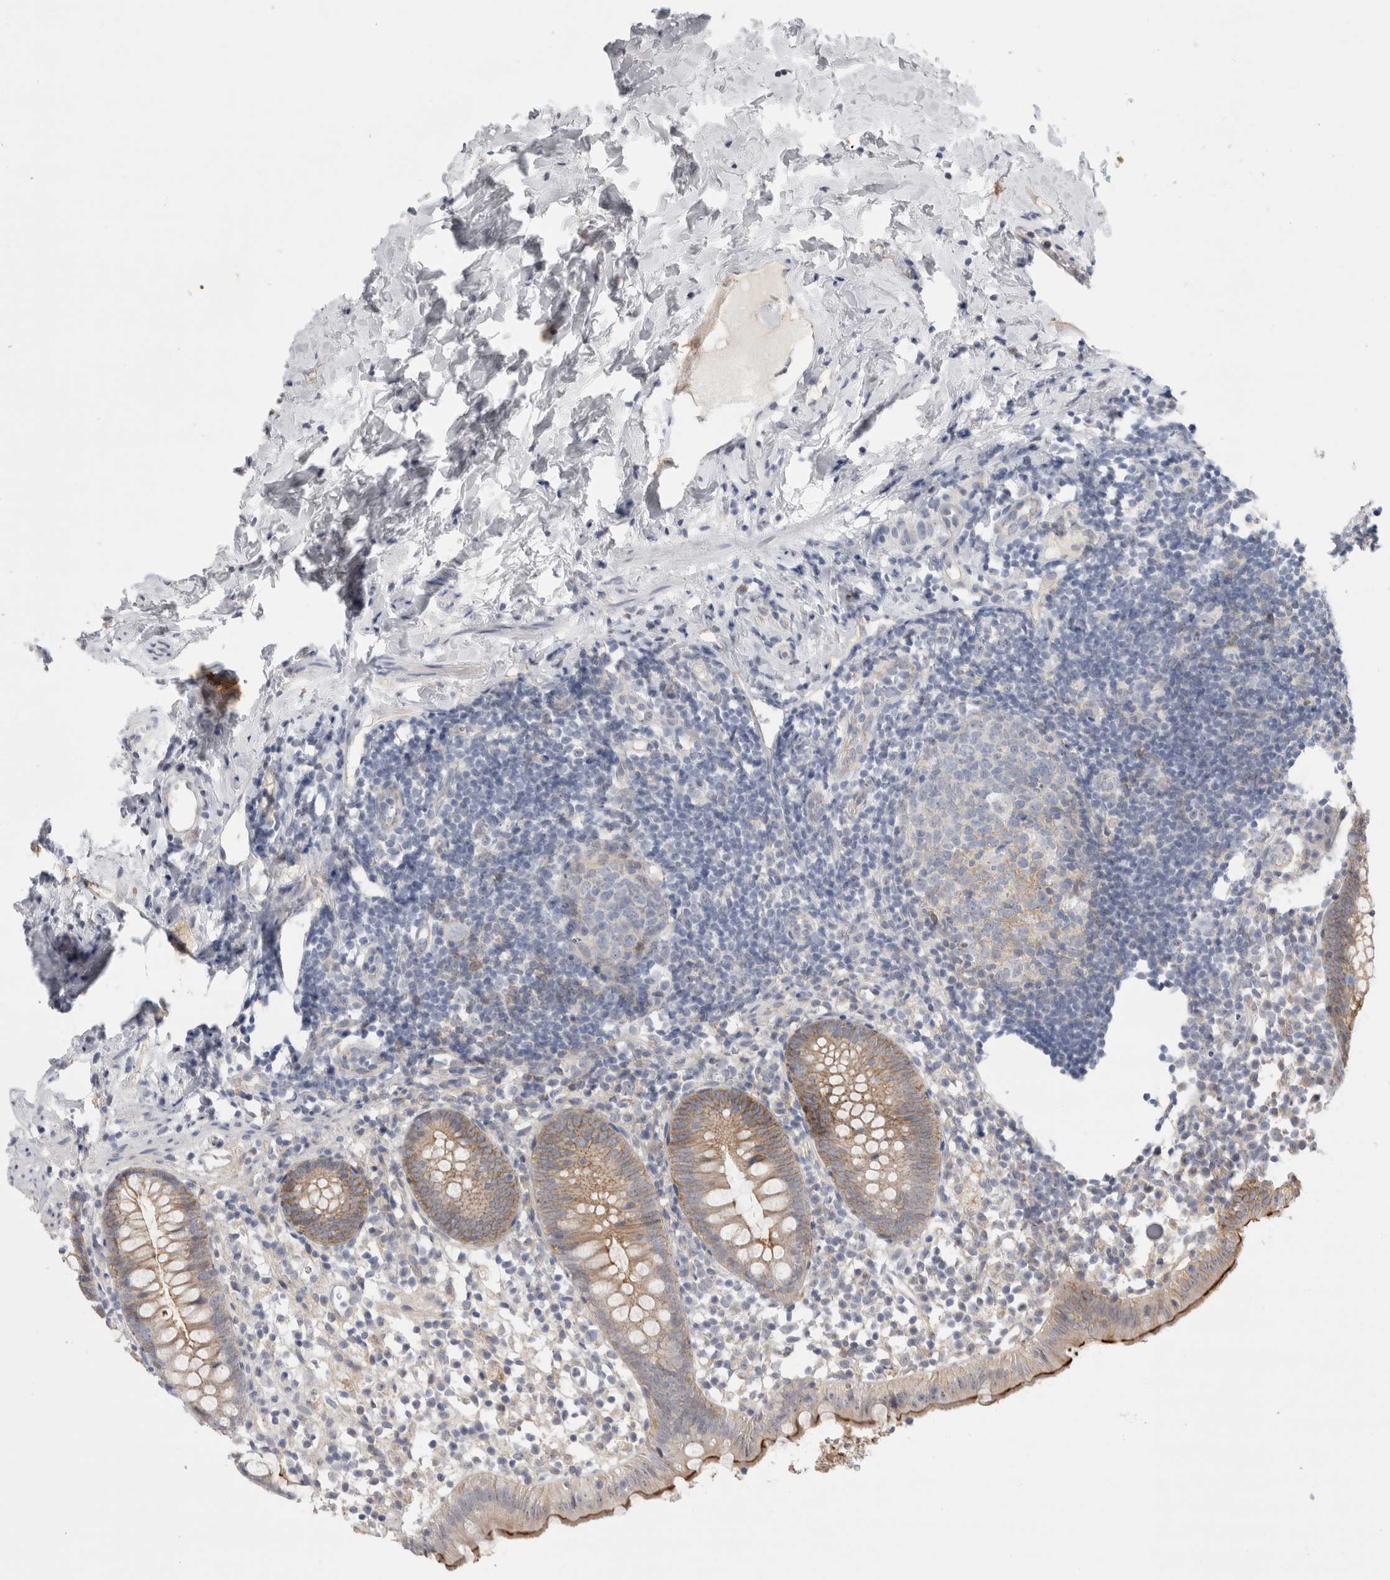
{"staining": {"intensity": "moderate", "quantity": "25%-75%", "location": "cytoplasmic/membranous"}, "tissue": "appendix", "cell_type": "Glandular cells", "image_type": "normal", "snomed": [{"axis": "morphology", "description": "Normal tissue, NOS"}, {"axis": "topography", "description": "Appendix"}], "caption": "Protein expression analysis of unremarkable appendix displays moderate cytoplasmic/membranous positivity in about 25%-75% of glandular cells. (IHC, brightfield microscopy, high magnification).", "gene": "VANGL1", "patient": {"sex": "female", "age": 20}}